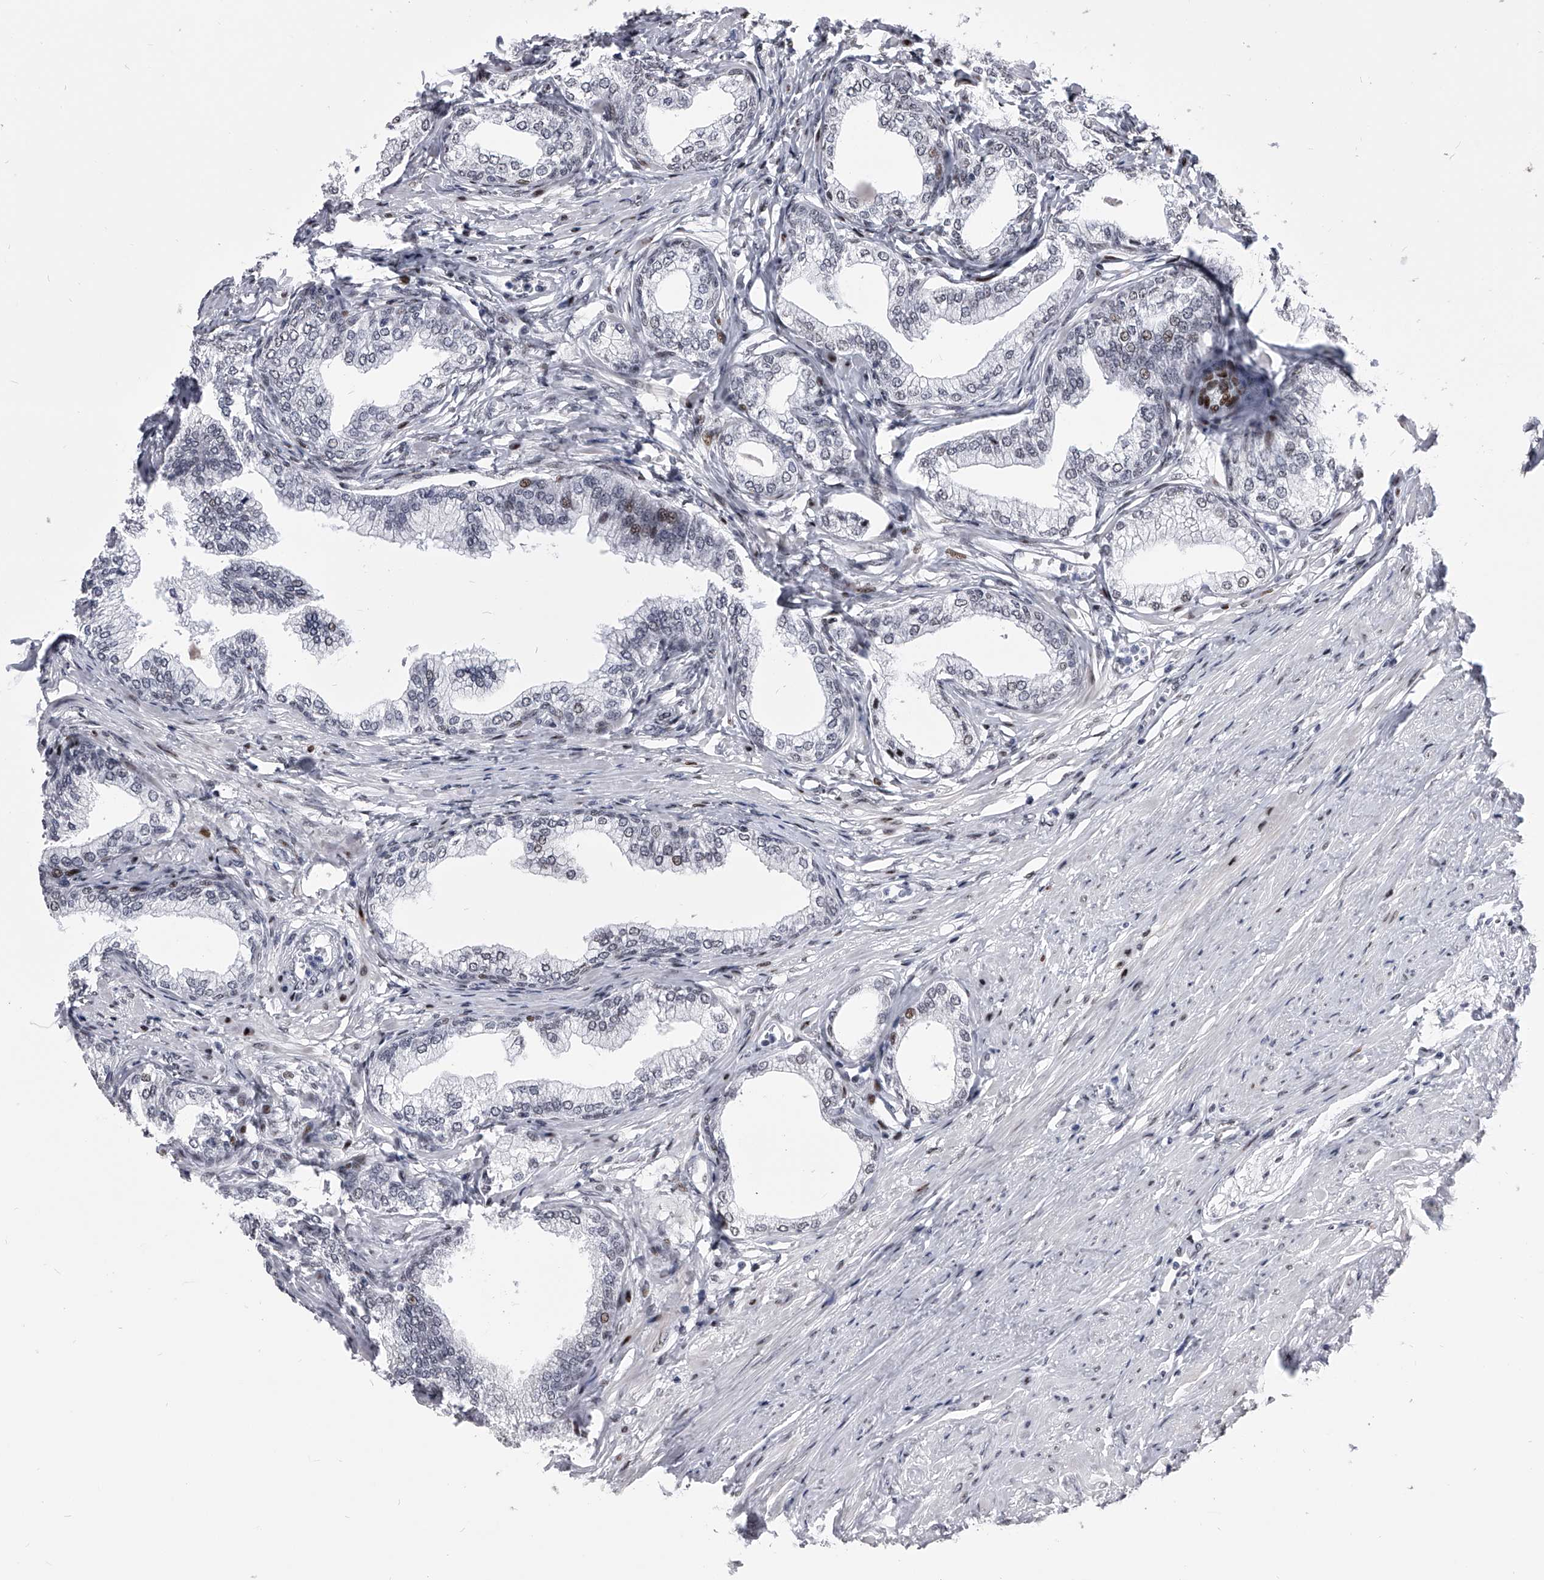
{"staining": {"intensity": "moderate", "quantity": "<25%", "location": "nuclear"}, "tissue": "prostate", "cell_type": "Glandular cells", "image_type": "normal", "snomed": [{"axis": "morphology", "description": "Normal tissue, NOS"}, {"axis": "morphology", "description": "Urothelial carcinoma, Low grade"}, {"axis": "topography", "description": "Urinary bladder"}, {"axis": "topography", "description": "Prostate"}], "caption": "Benign prostate shows moderate nuclear positivity in about <25% of glandular cells.", "gene": "CMTR1", "patient": {"sex": "male", "age": 60}}